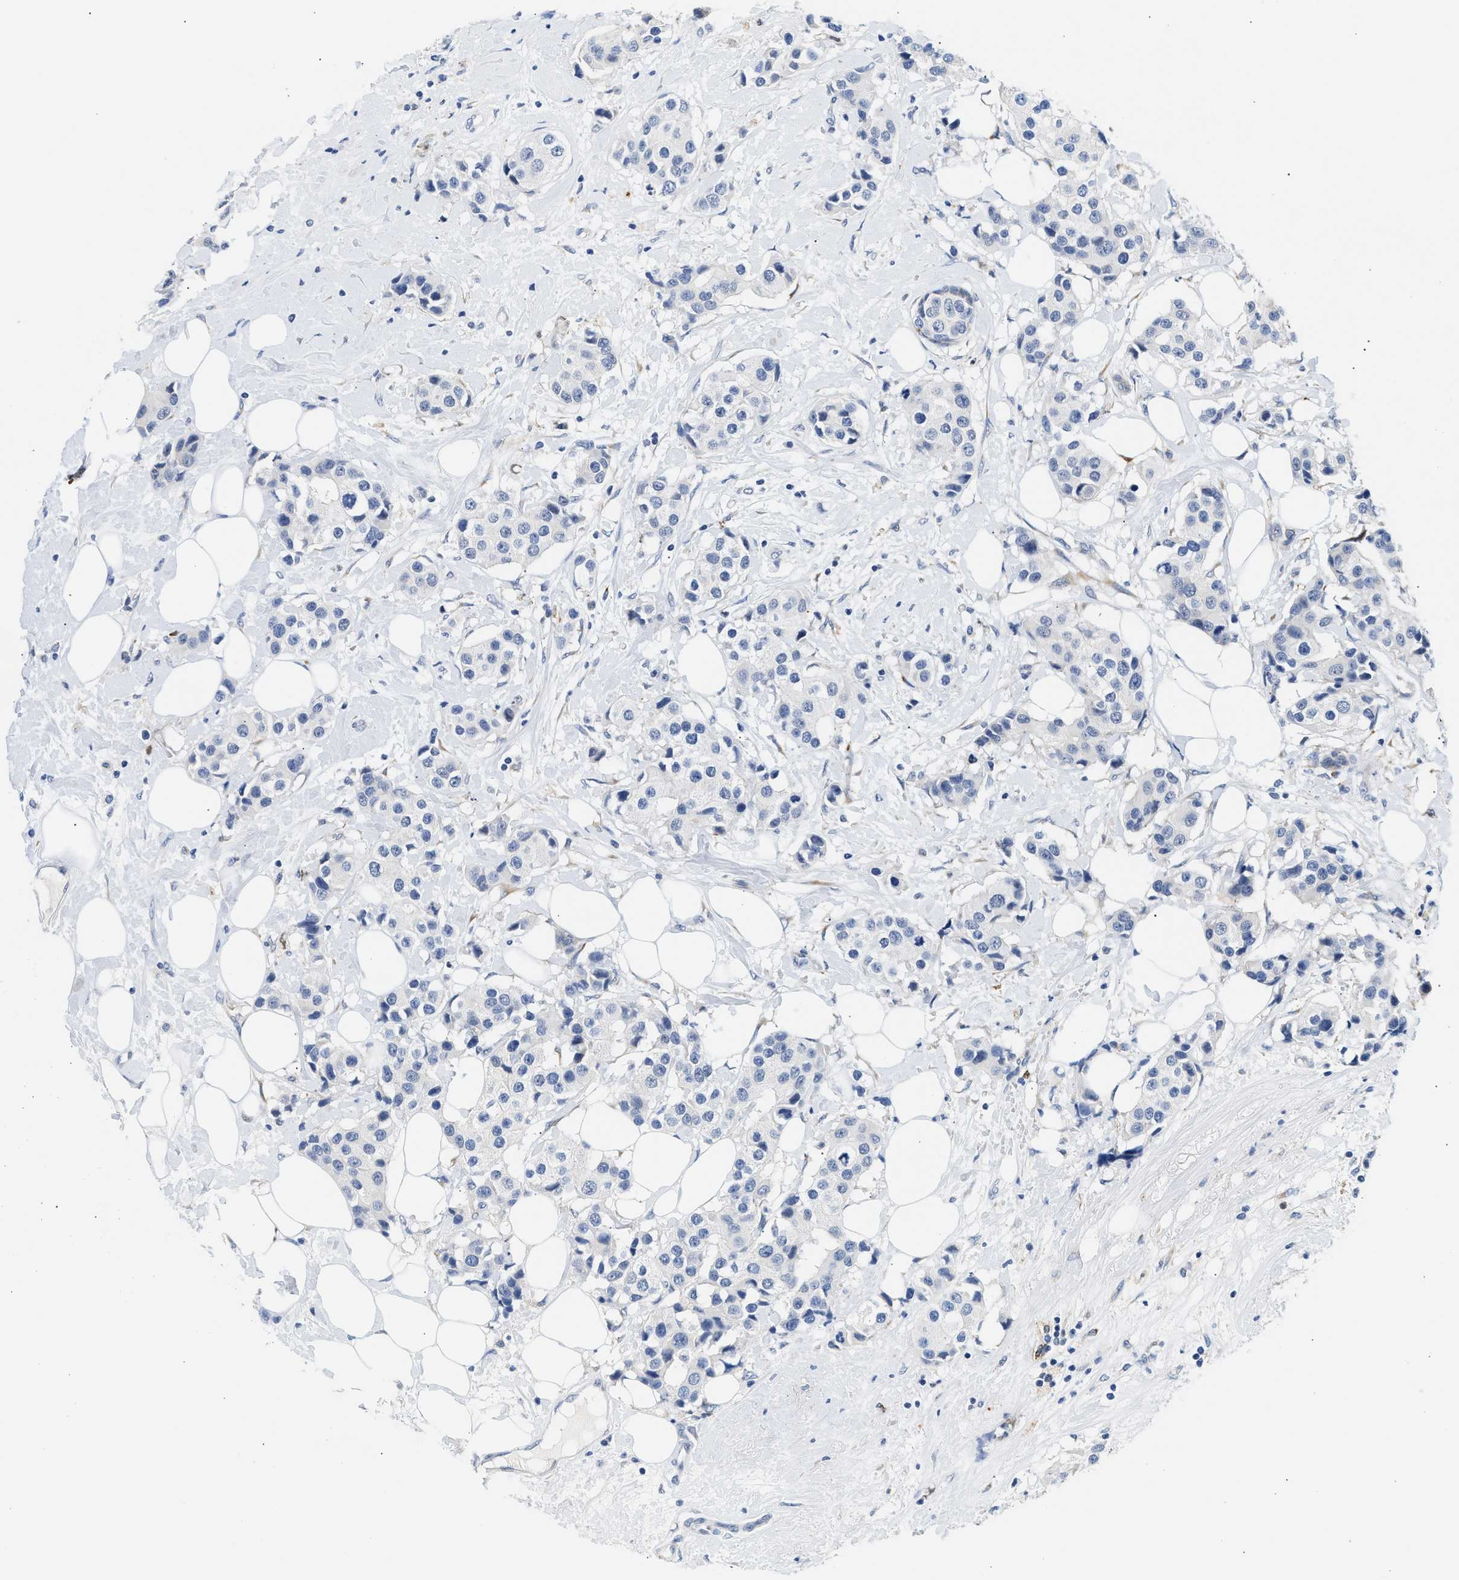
{"staining": {"intensity": "negative", "quantity": "none", "location": "none"}, "tissue": "breast cancer", "cell_type": "Tumor cells", "image_type": "cancer", "snomed": [{"axis": "morphology", "description": "Normal tissue, NOS"}, {"axis": "morphology", "description": "Duct carcinoma"}, {"axis": "topography", "description": "Breast"}], "caption": "Immunohistochemical staining of human breast cancer shows no significant staining in tumor cells. The staining was performed using DAB to visualize the protein expression in brown, while the nuclei were stained in blue with hematoxylin (Magnification: 20x).", "gene": "PPM1L", "patient": {"sex": "female", "age": 39}}